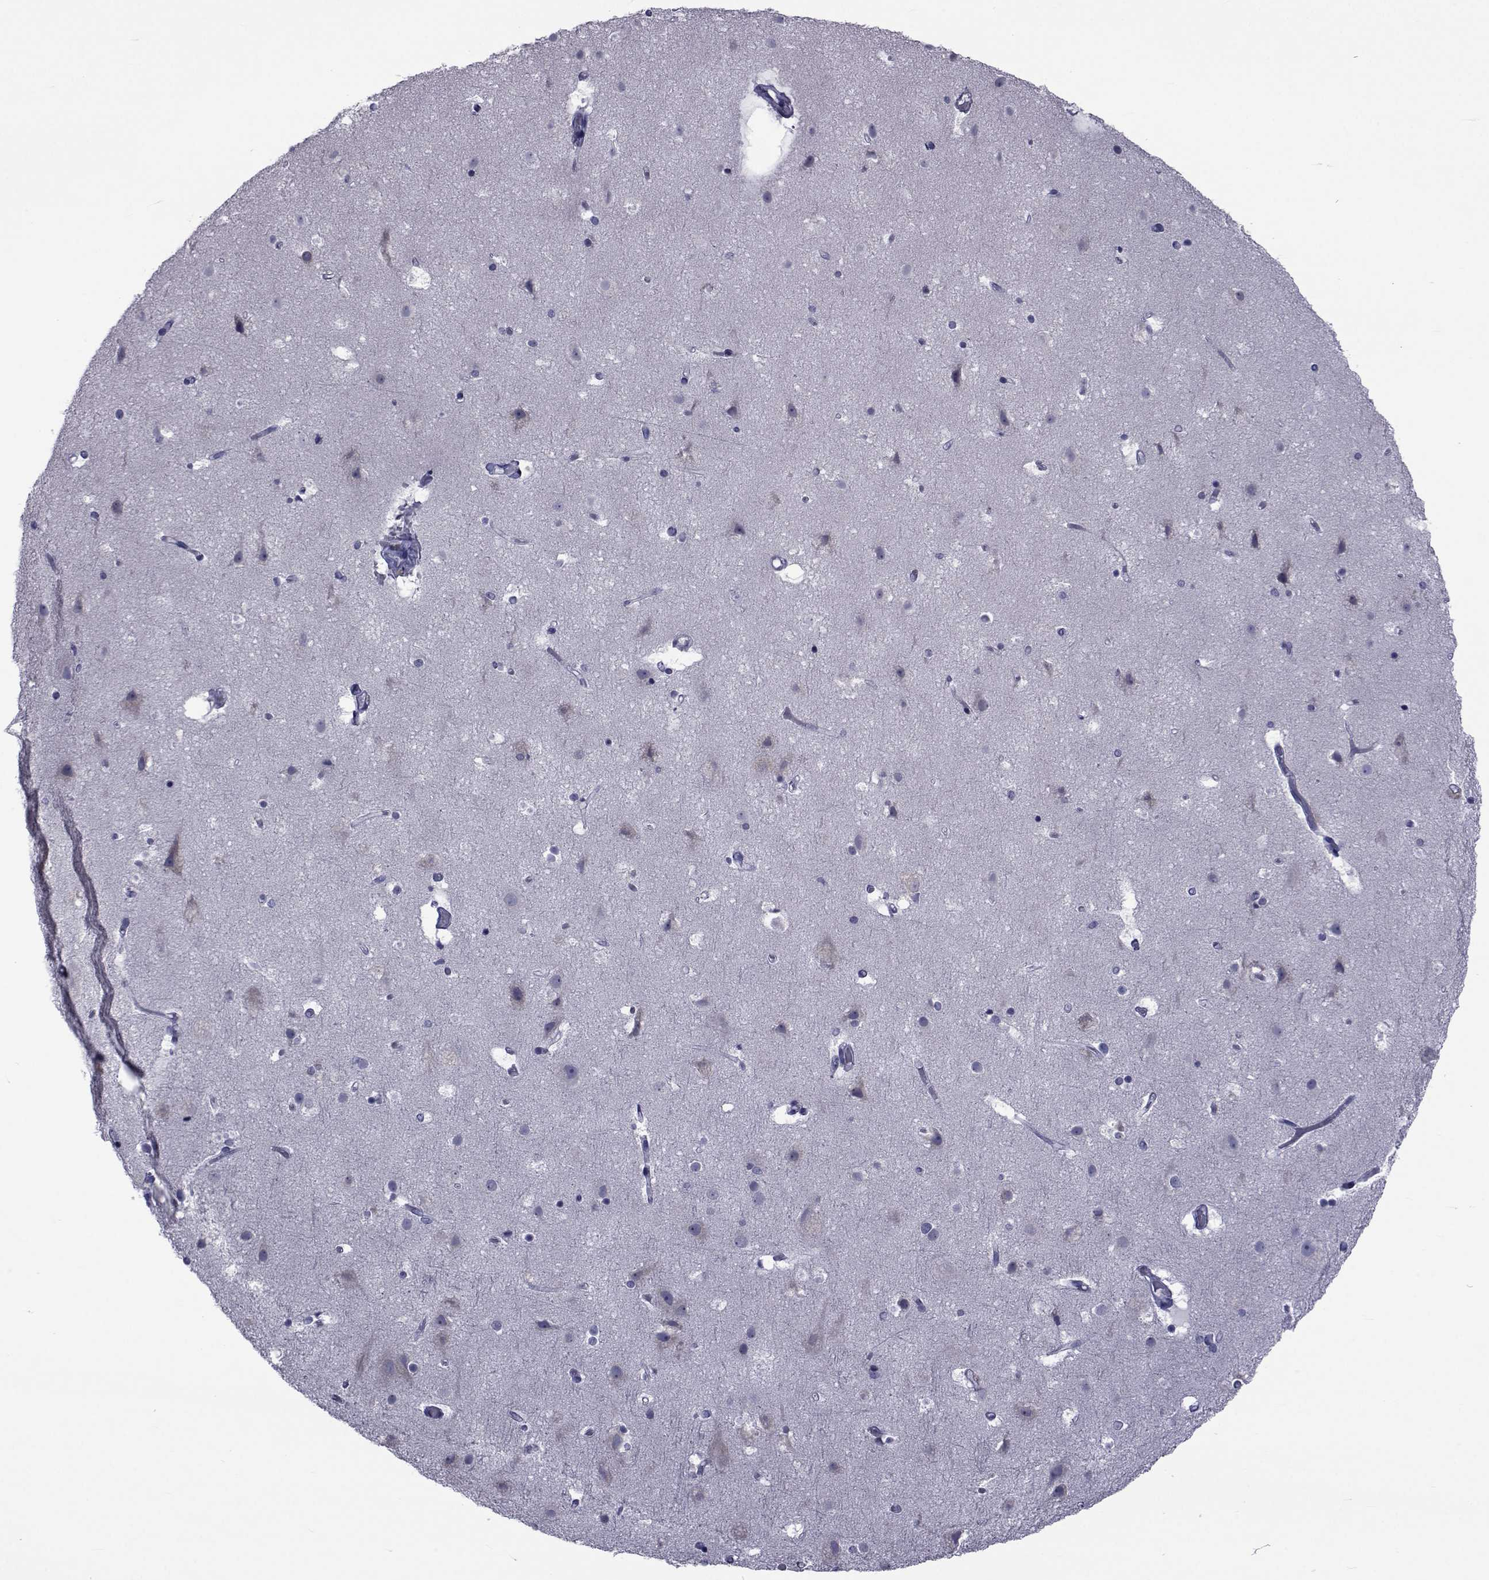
{"staining": {"intensity": "negative", "quantity": "none", "location": "none"}, "tissue": "cerebral cortex", "cell_type": "Endothelial cells", "image_type": "normal", "snomed": [{"axis": "morphology", "description": "Normal tissue, NOS"}, {"axis": "topography", "description": "Cerebral cortex"}], "caption": "A photomicrograph of human cerebral cortex is negative for staining in endothelial cells. (Brightfield microscopy of DAB (3,3'-diaminobenzidine) immunohistochemistry at high magnification).", "gene": "GKAP1", "patient": {"sex": "female", "age": 52}}